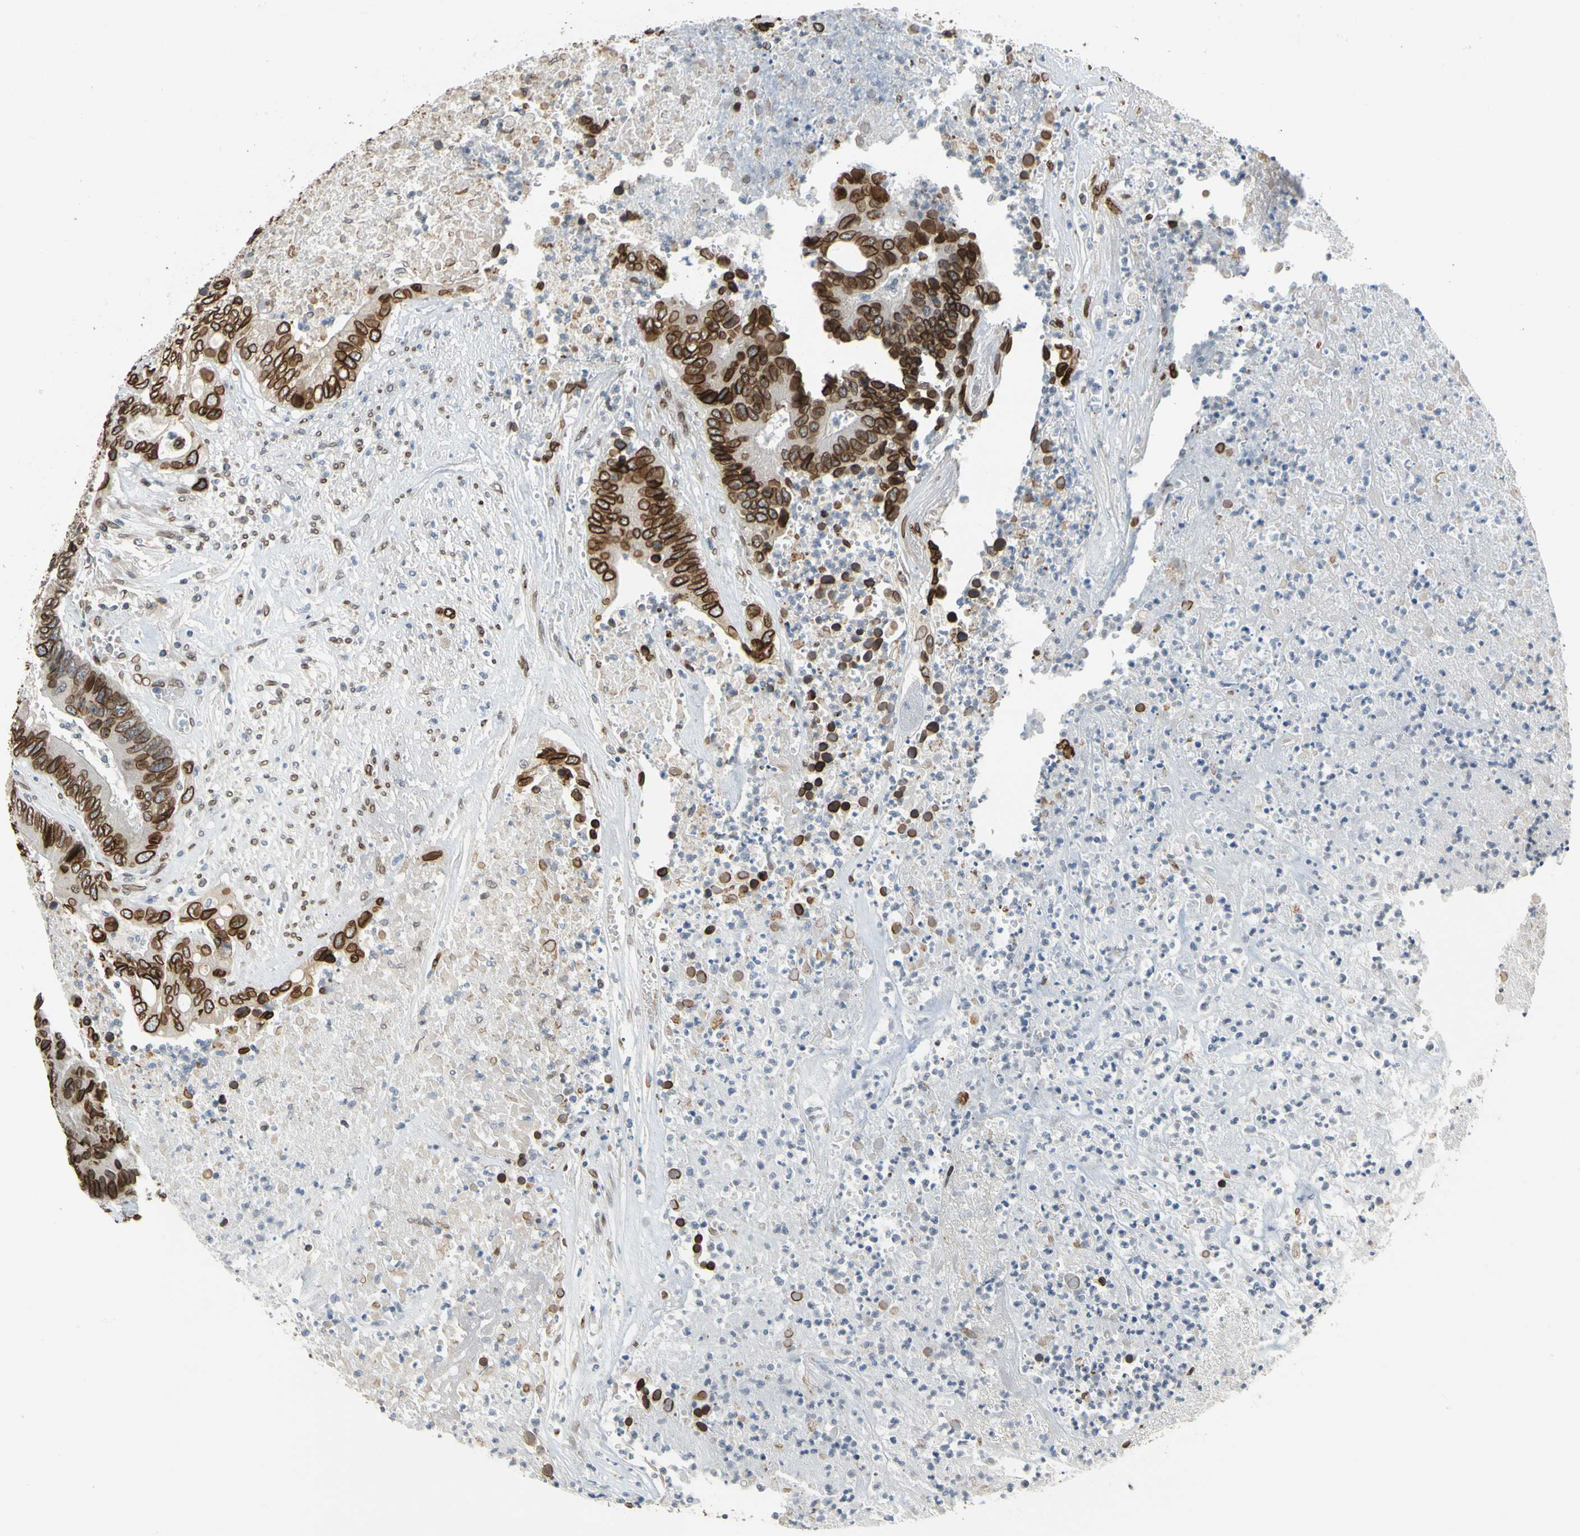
{"staining": {"intensity": "strong", "quantity": ">75%", "location": "cytoplasmic/membranous,nuclear"}, "tissue": "colorectal cancer", "cell_type": "Tumor cells", "image_type": "cancer", "snomed": [{"axis": "morphology", "description": "Adenocarcinoma, NOS"}, {"axis": "topography", "description": "Rectum"}], "caption": "IHC of human colorectal cancer reveals high levels of strong cytoplasmic/membranous and nuclear staining in about >75% of tumor cells. (DAB (3,3'-diaminobenzidine) IHC with brightfield microscopy, high magnification).", "gene": "SUN1", "patient": {"sex": "male", "age": 55}}